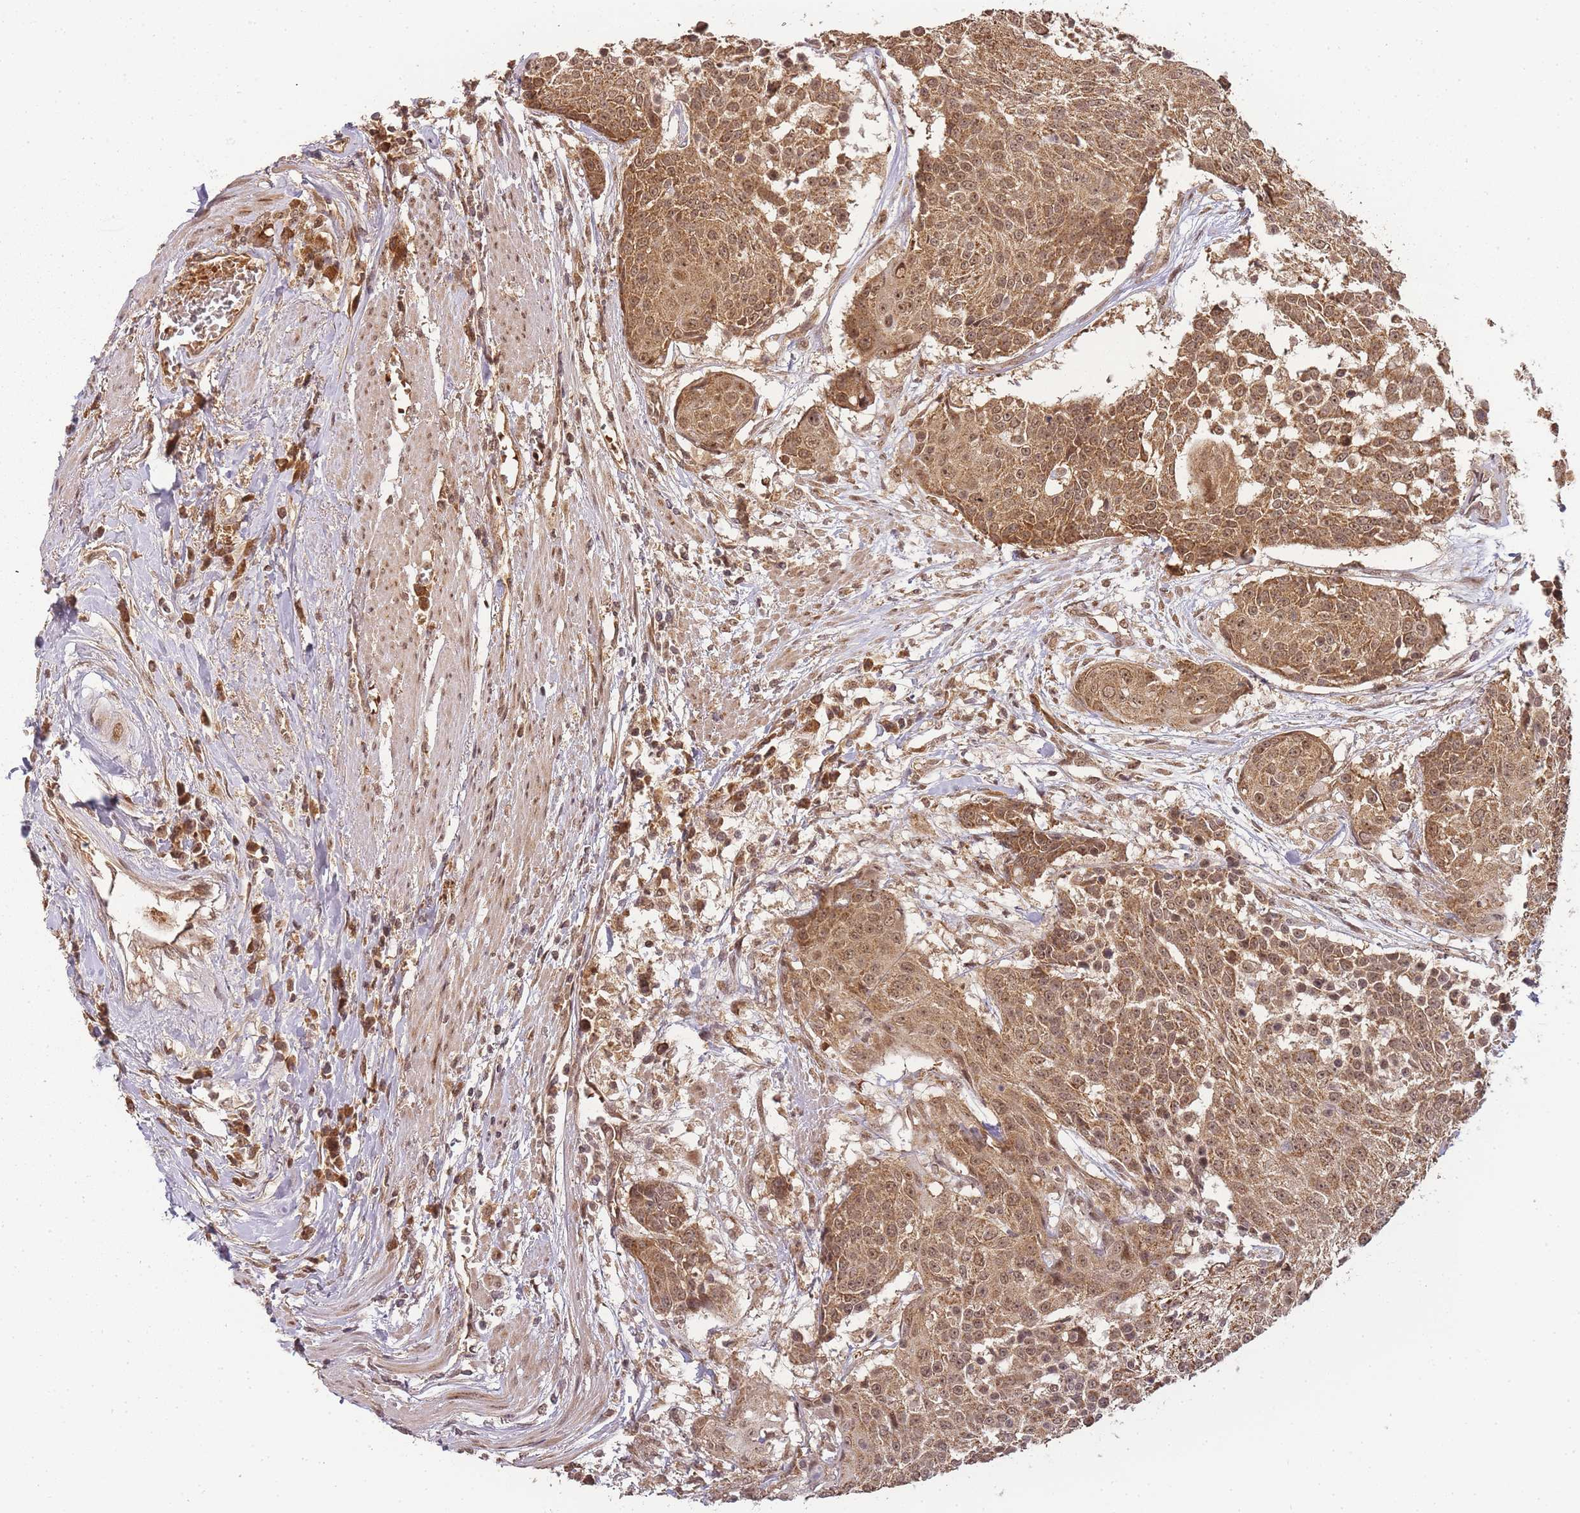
{"staining": {"intensity": "moderate", "quantity": ">75%", "location": "cytoplasmic/membranous,nuclear"}, "tissue": "urothelial cancer", "cell_type": "Tumor cells", "image_type": "cancer", "snomed": [{"axis": "morphology", "description": "Urothelial carcinoma, High grade"}, {"axis": "topography", "description": "Urinary bladder"}], "caption": "Urothelial carcinoma (high-grade) stained with a protein marker demonstrates moderate staining in tumor cells.", "gene": "ZNF497", "patient": {"sex": "female", "age": 63}}